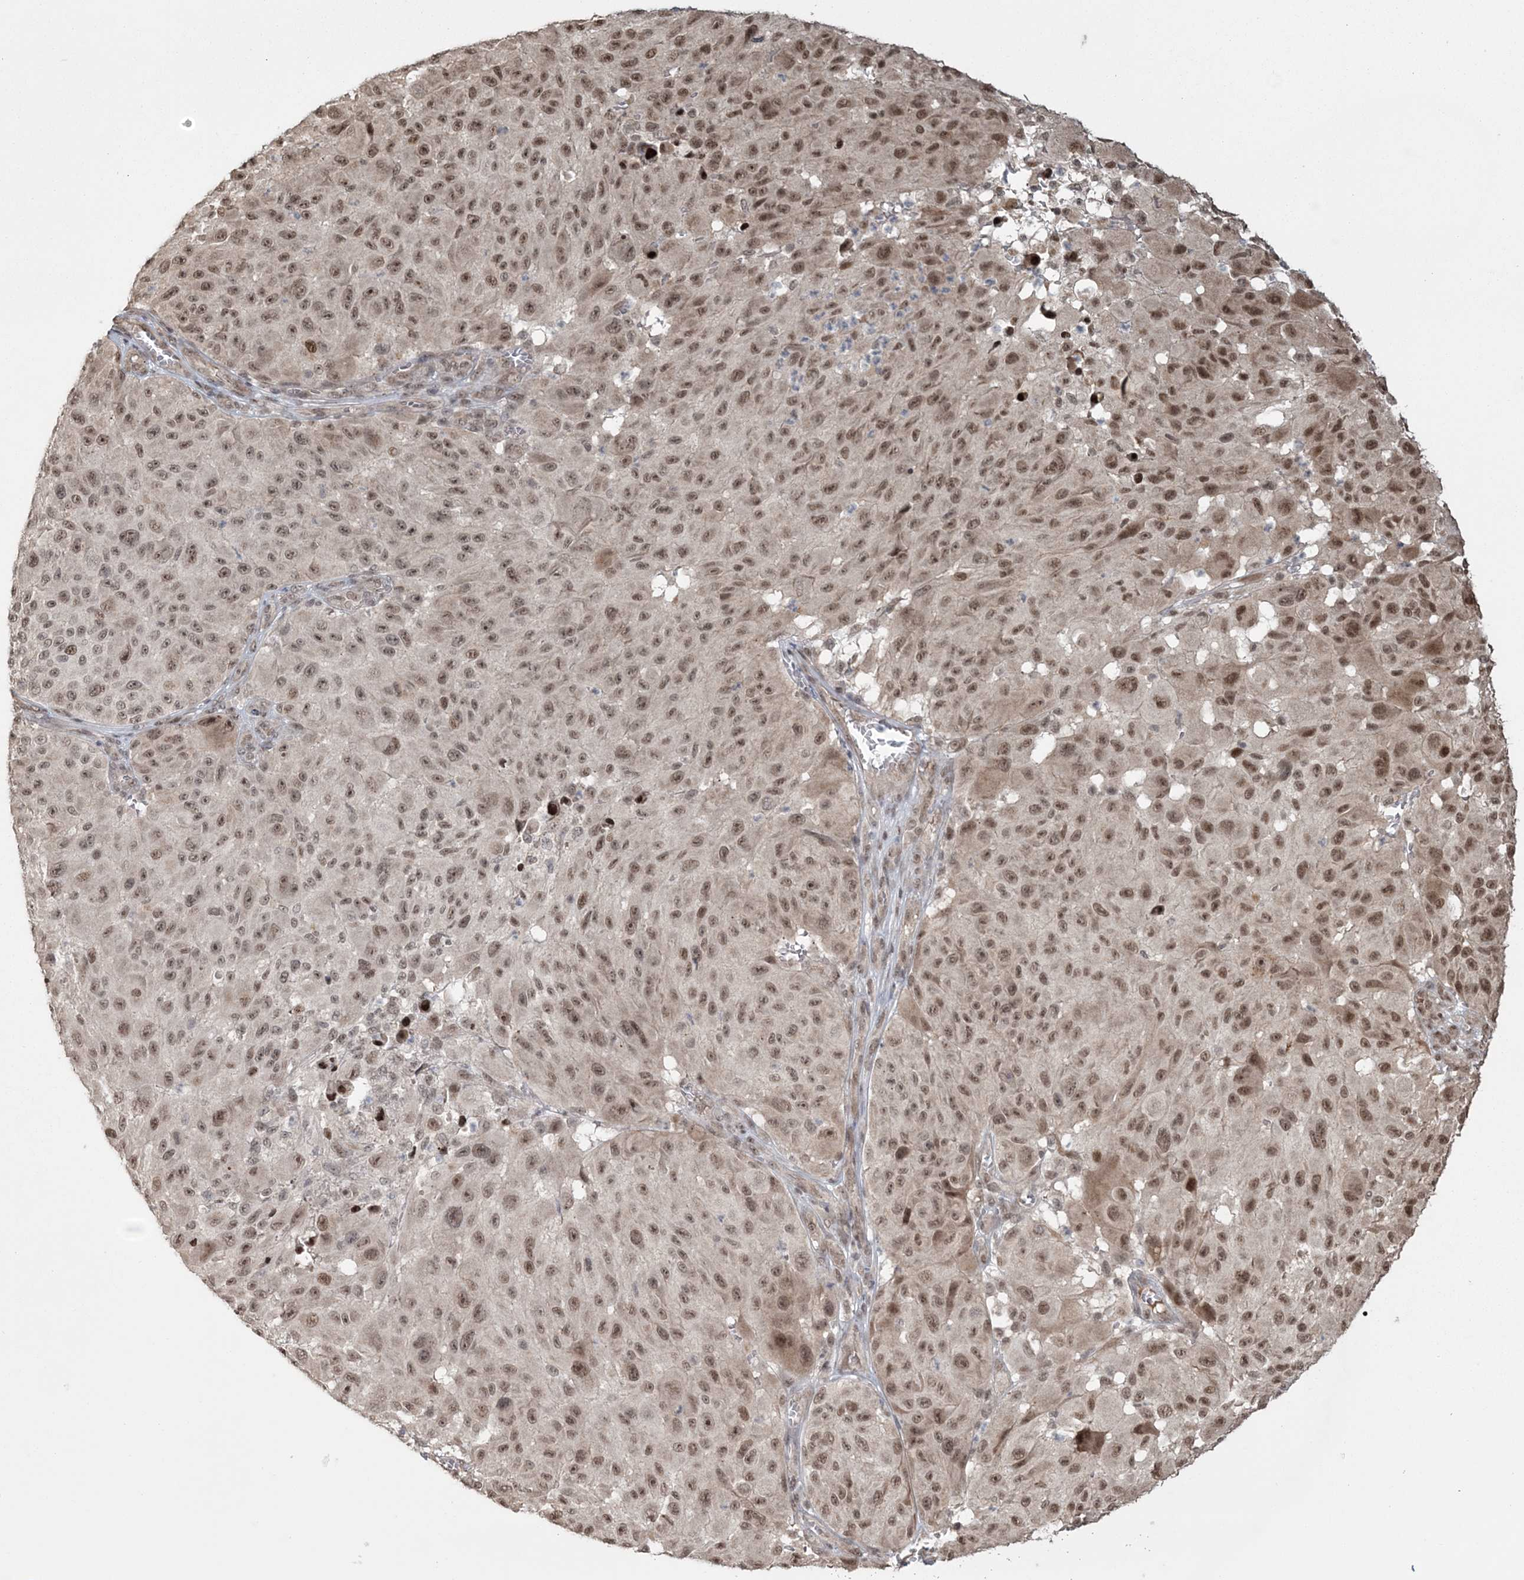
{"staining": {"intensity": "moderate", "quantity": ">75%", "location": "nuclear"}, "tissue": "melanoma", "cell_type": "Tumor cells", "image_type": "cancer", "snomed": [{"axis": "morphology", "description": "Malignant melanoma, NOS"}, {"axis": "topography", "description": "Skin"}], "caption": "Moderate nuclear positivity for a protein is seen in approximately >75% of tumor cells of melanoma using IHC.", "gene": "EPB41L4A", "patient": {"sex": "male", "age": 83}}